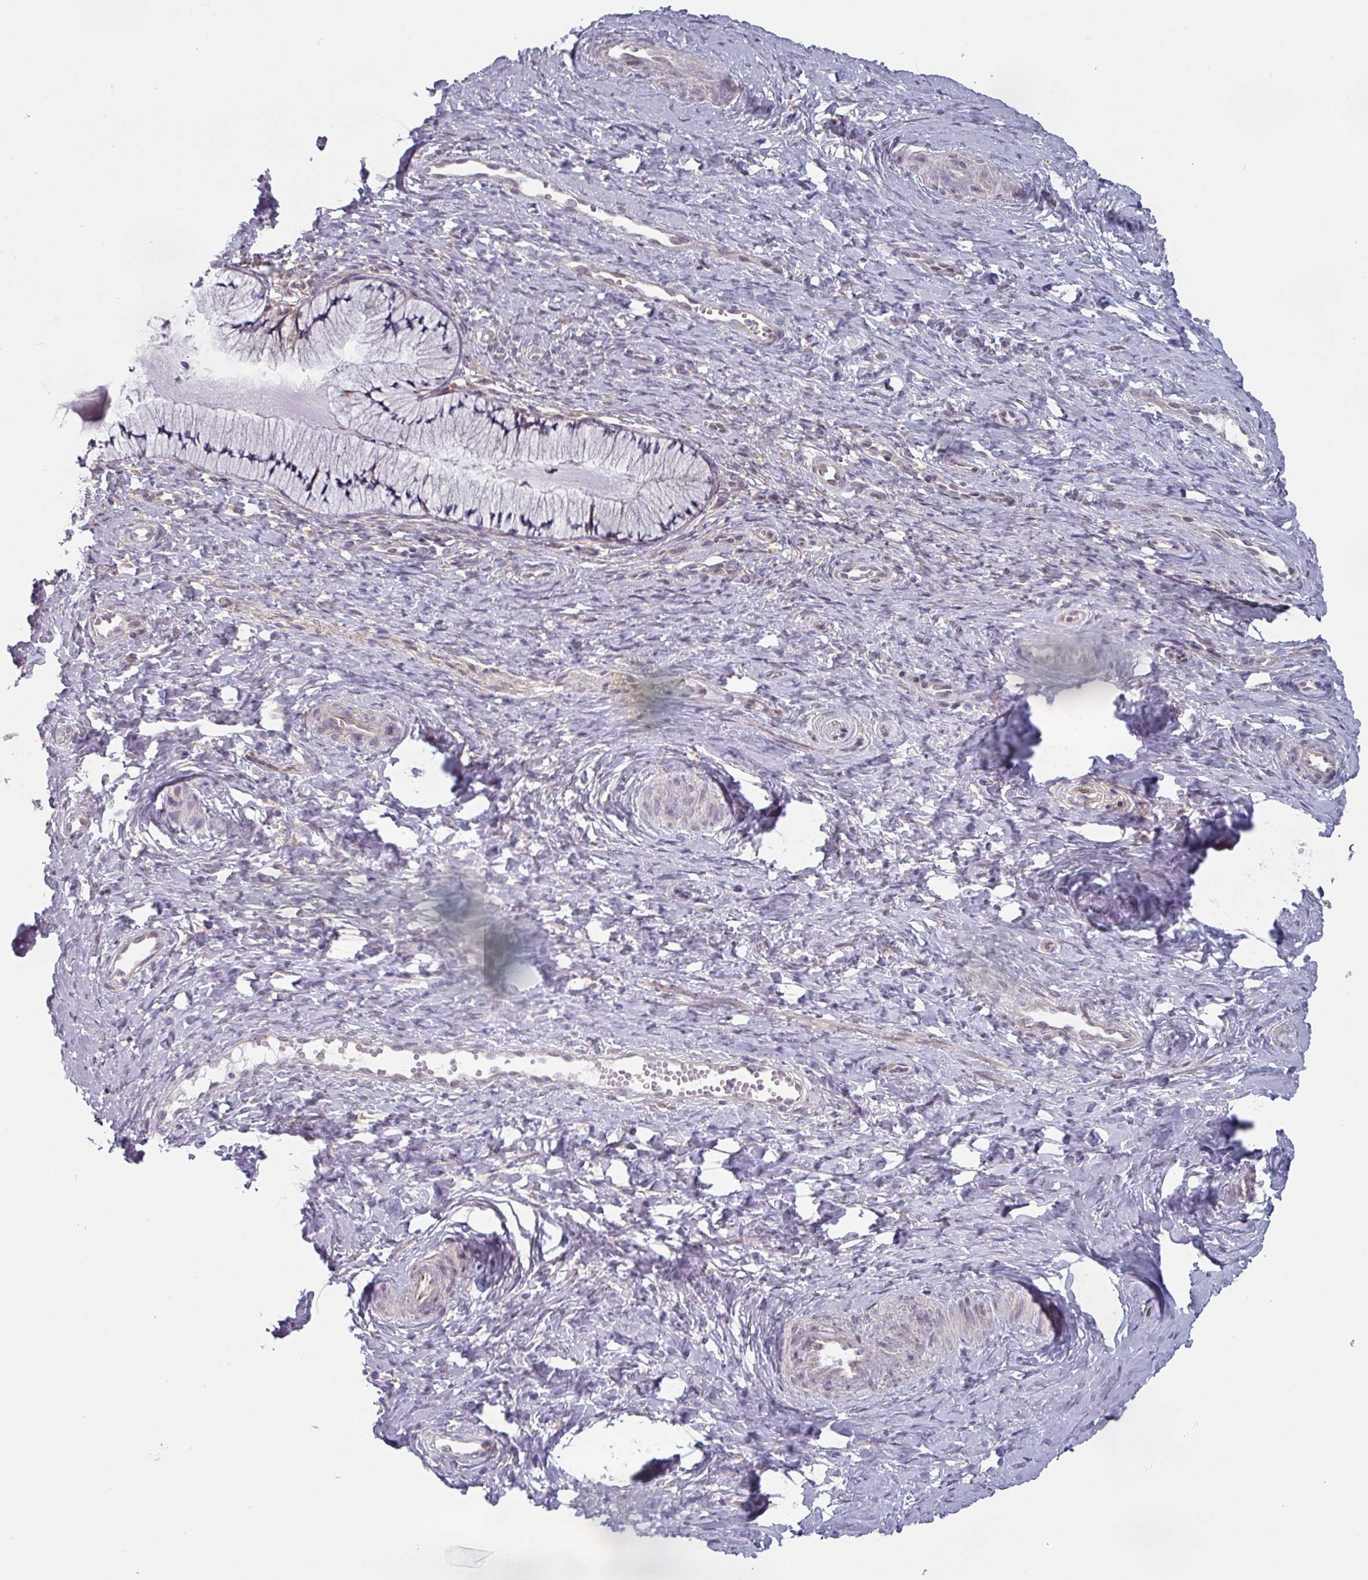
{"staining": {"intensity": "weak", "quantity": "25%-75%", "location": "cytoplasmic/membranous"}, "tissue": "cervix", "cell_type": "Glandular cells", "image_type": "normal", "snomed": [{"axis": "morphology", "description": "Normal tissue, NOS"}, {"axis": "topography", "description": "Cervix"}], "caption": "DAB immunohistochemical staining of benign human cervix exhibits weak cytoplasmic/membranous protein expression in approximately 25%-75% of glandular cells.", "gene": "TAPT1", "patient": {"sex": "female", "age": 36}}